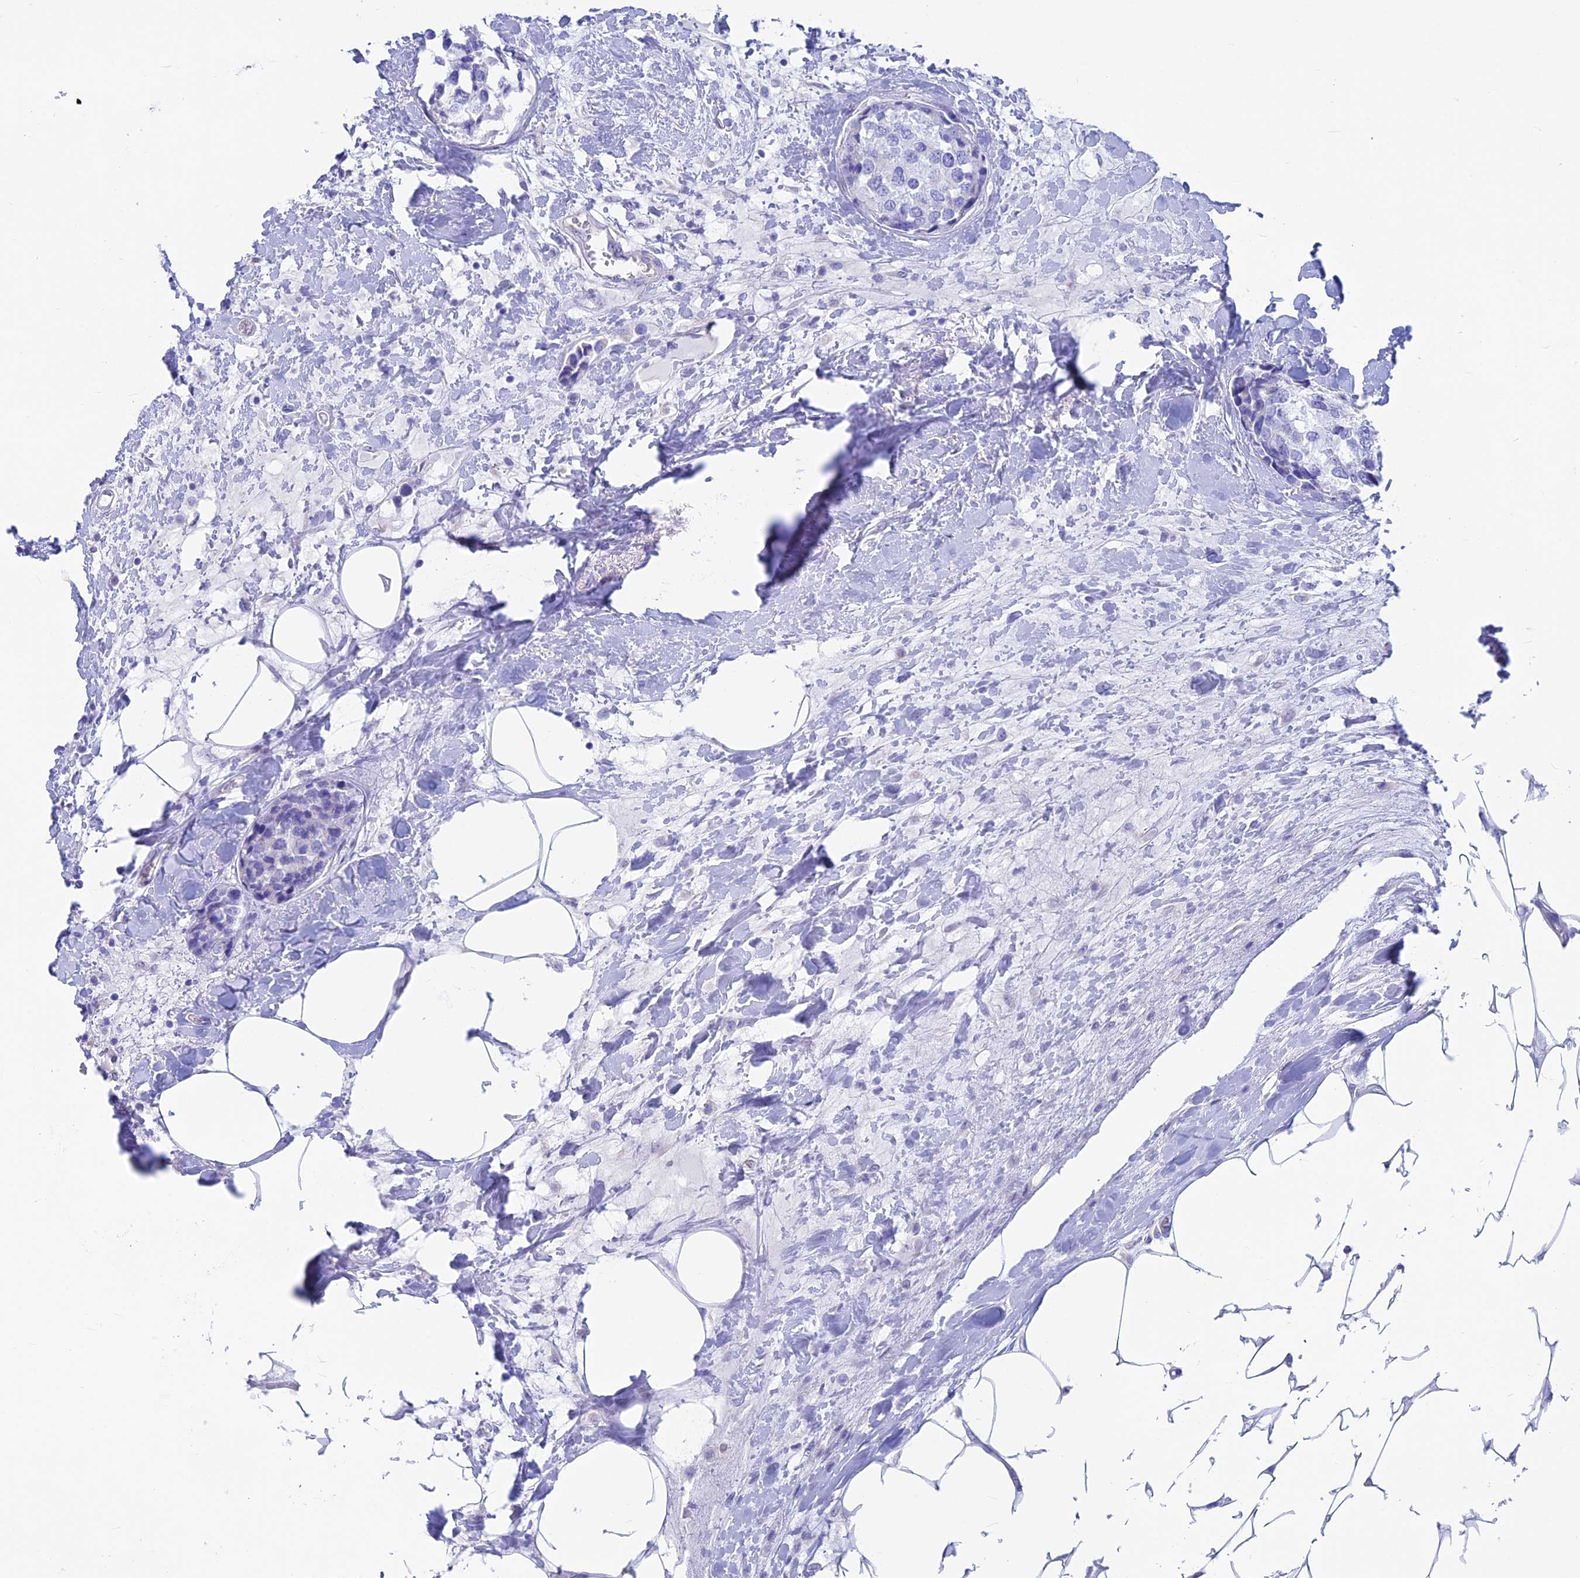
{"staining": {"intensity": "negative", "quantity": "none", "location": "none"}, "tissue": "breast cancer", "cell_type": "Tumor cells", "image_type": "cancer", "snomed": [{"axis": "morphology", "description": "Lobular carcinoma"}, {"axis": "topography", "description": "Breast"}], "caption": "Tumor cells show no significant protein expression in breast cancer (lobular carcinoma). (DAB (3,3'-diaminobenzidine) IHC, high magnification).", "gene": "GNGT2", "patient": {"sex": "female", "age": 59}}